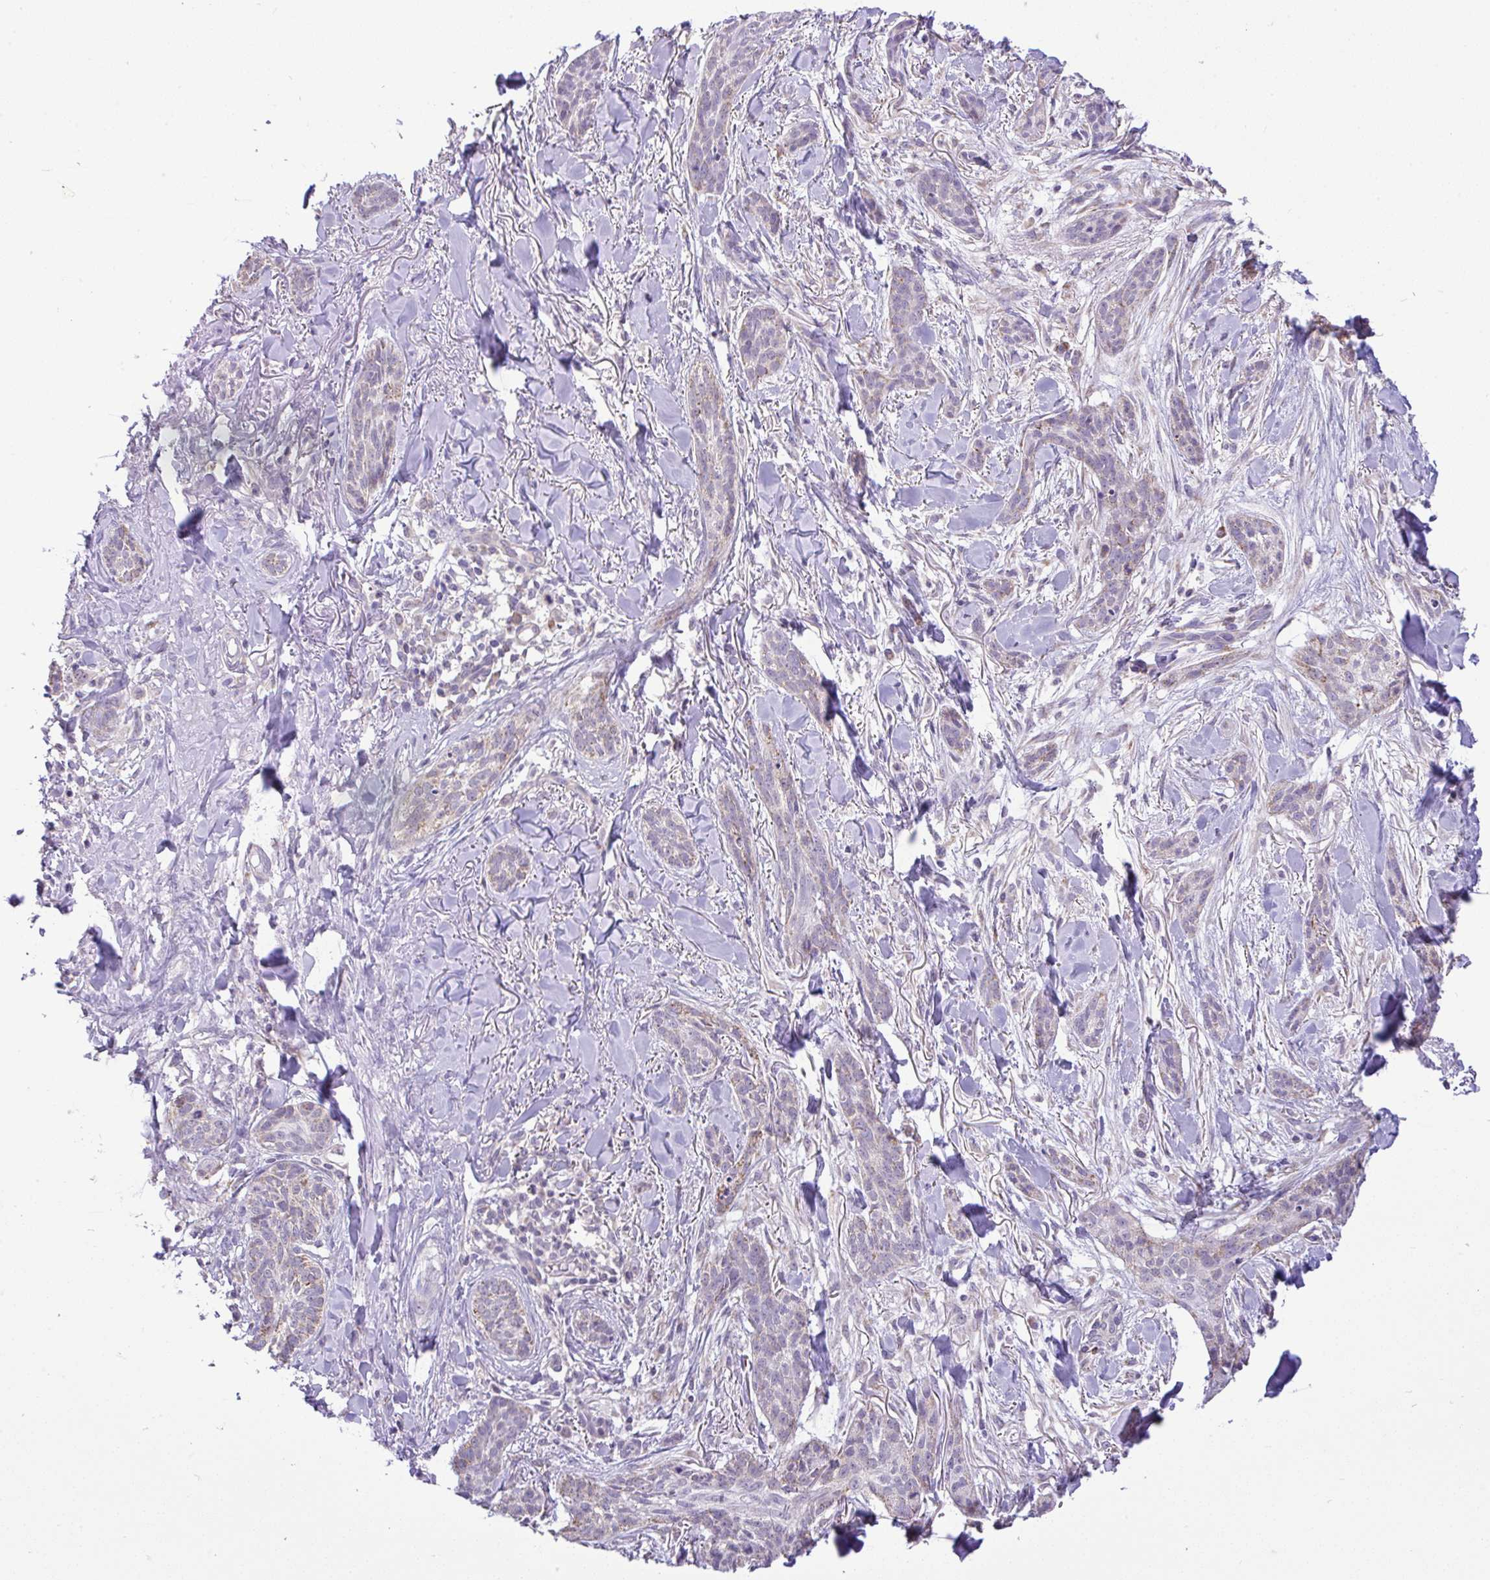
{"staining": {"intensity": "negative", "quantity": "none", "location": "none"}, "tissue": "skin cancer", "cell_type": "Tumor cells", "image_type": "cancer", "snomed": [{"axis": "morphology", "description": "Basal cell carcinoma"}, {"axis": "topography", "description": "Skin"}], "caption": "Human basal cell carcinoma (skin) stained for a protein using immunohistochemistry (IHC) exhibits no positivity in tumor cells.", "gene": "PYCR2", "patient": {"sex": "male", "age": 52}}